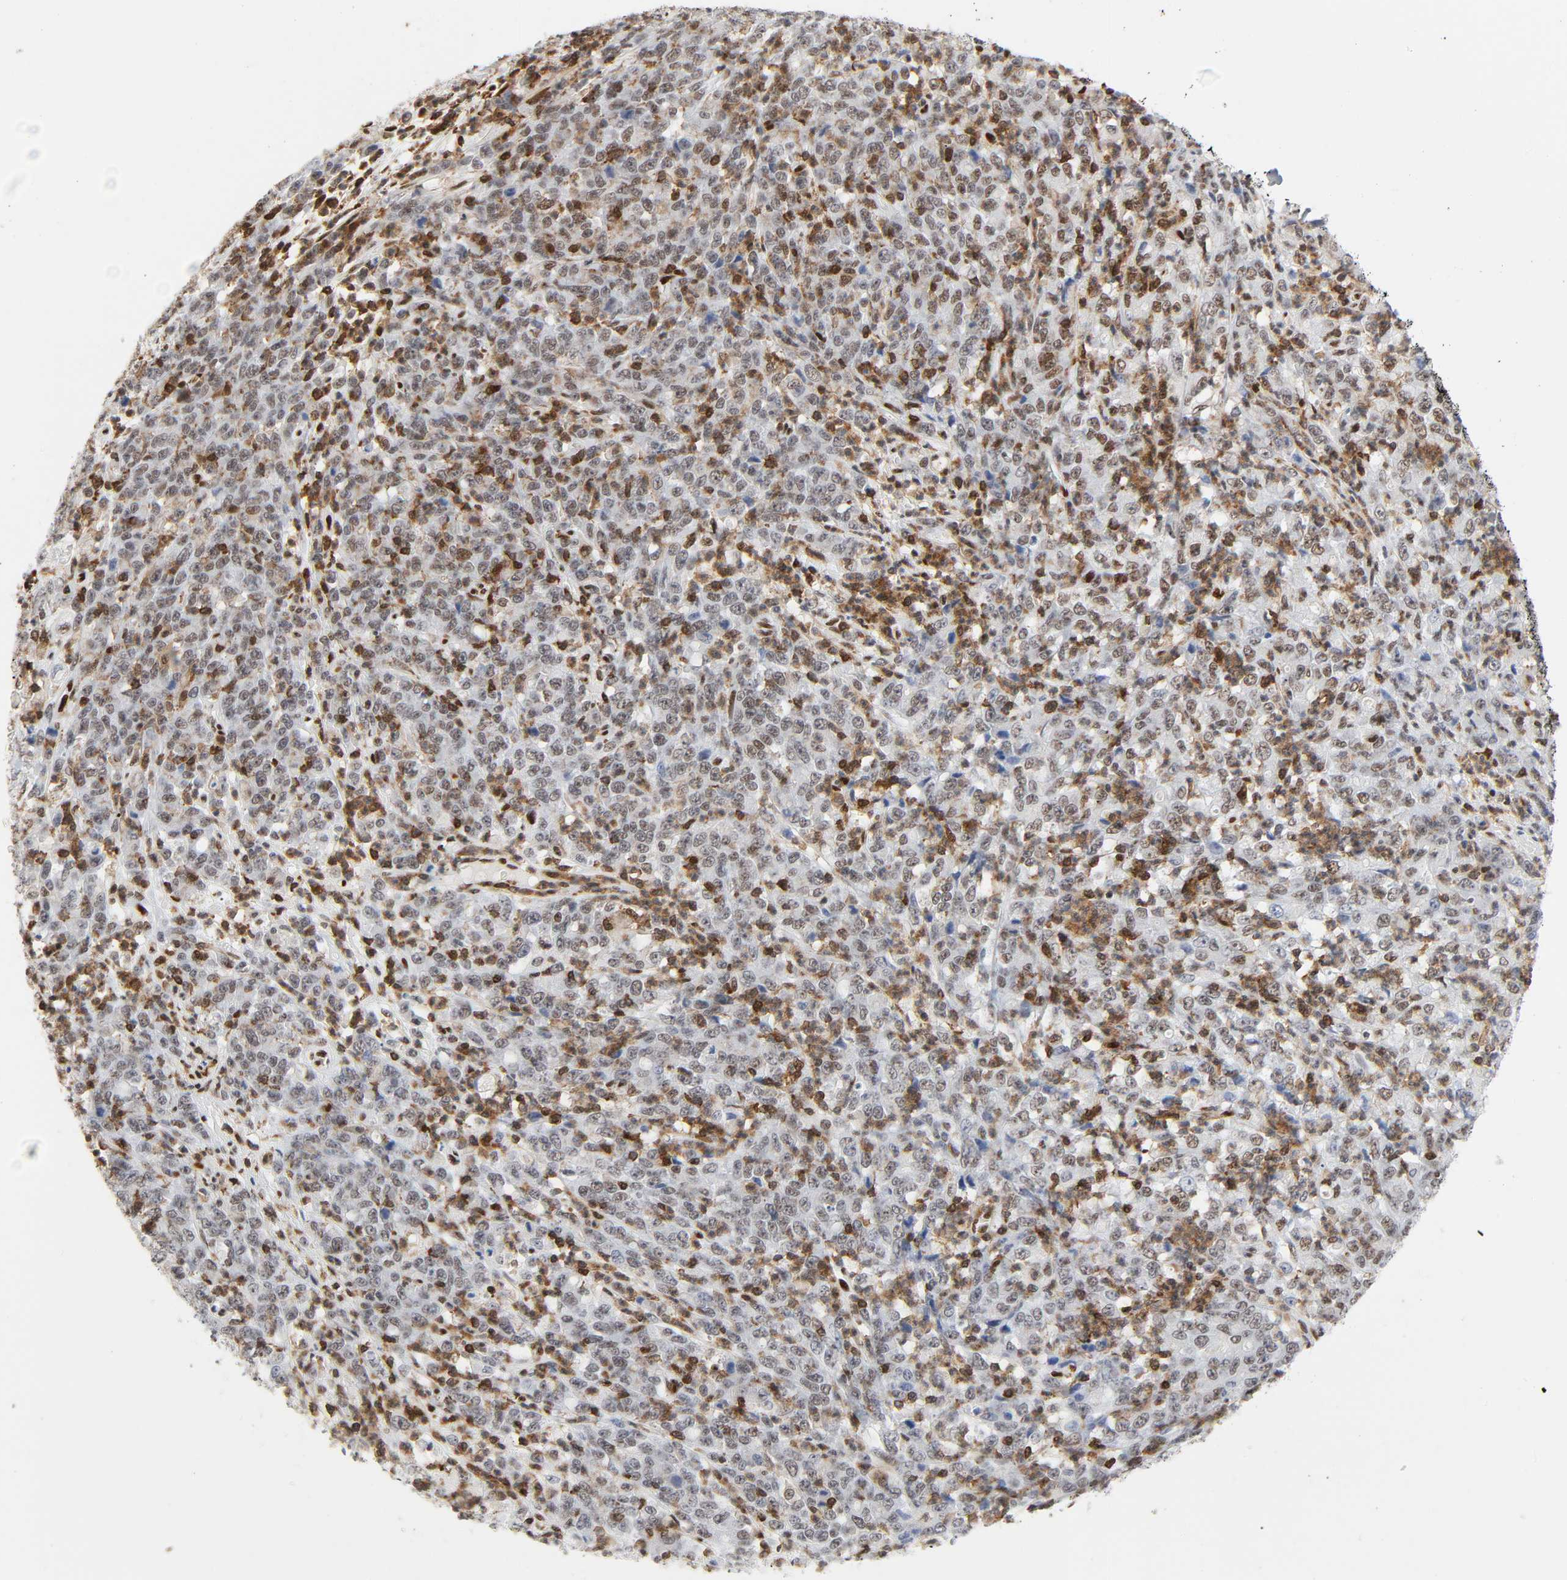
{"staining": {"intensity": "weak", "quantity": "25%-75%", "location": "nuclear"}, "tissue": "stomach cancer", "cell_type": "Tumor cells", "image_type": "cancer", "snomed": [{"axis": "morphology", "description": "Adenocarcinoma, NOS"}, {"axis": "topography", "description": "Stomach, lower"}], "caption": "Stomach cancer (adenocarcinoma) stained with a protein marker shows weak staining in tumor cells.", "gene": "WAS", "patient": {"sex": "female", "age": 71}}